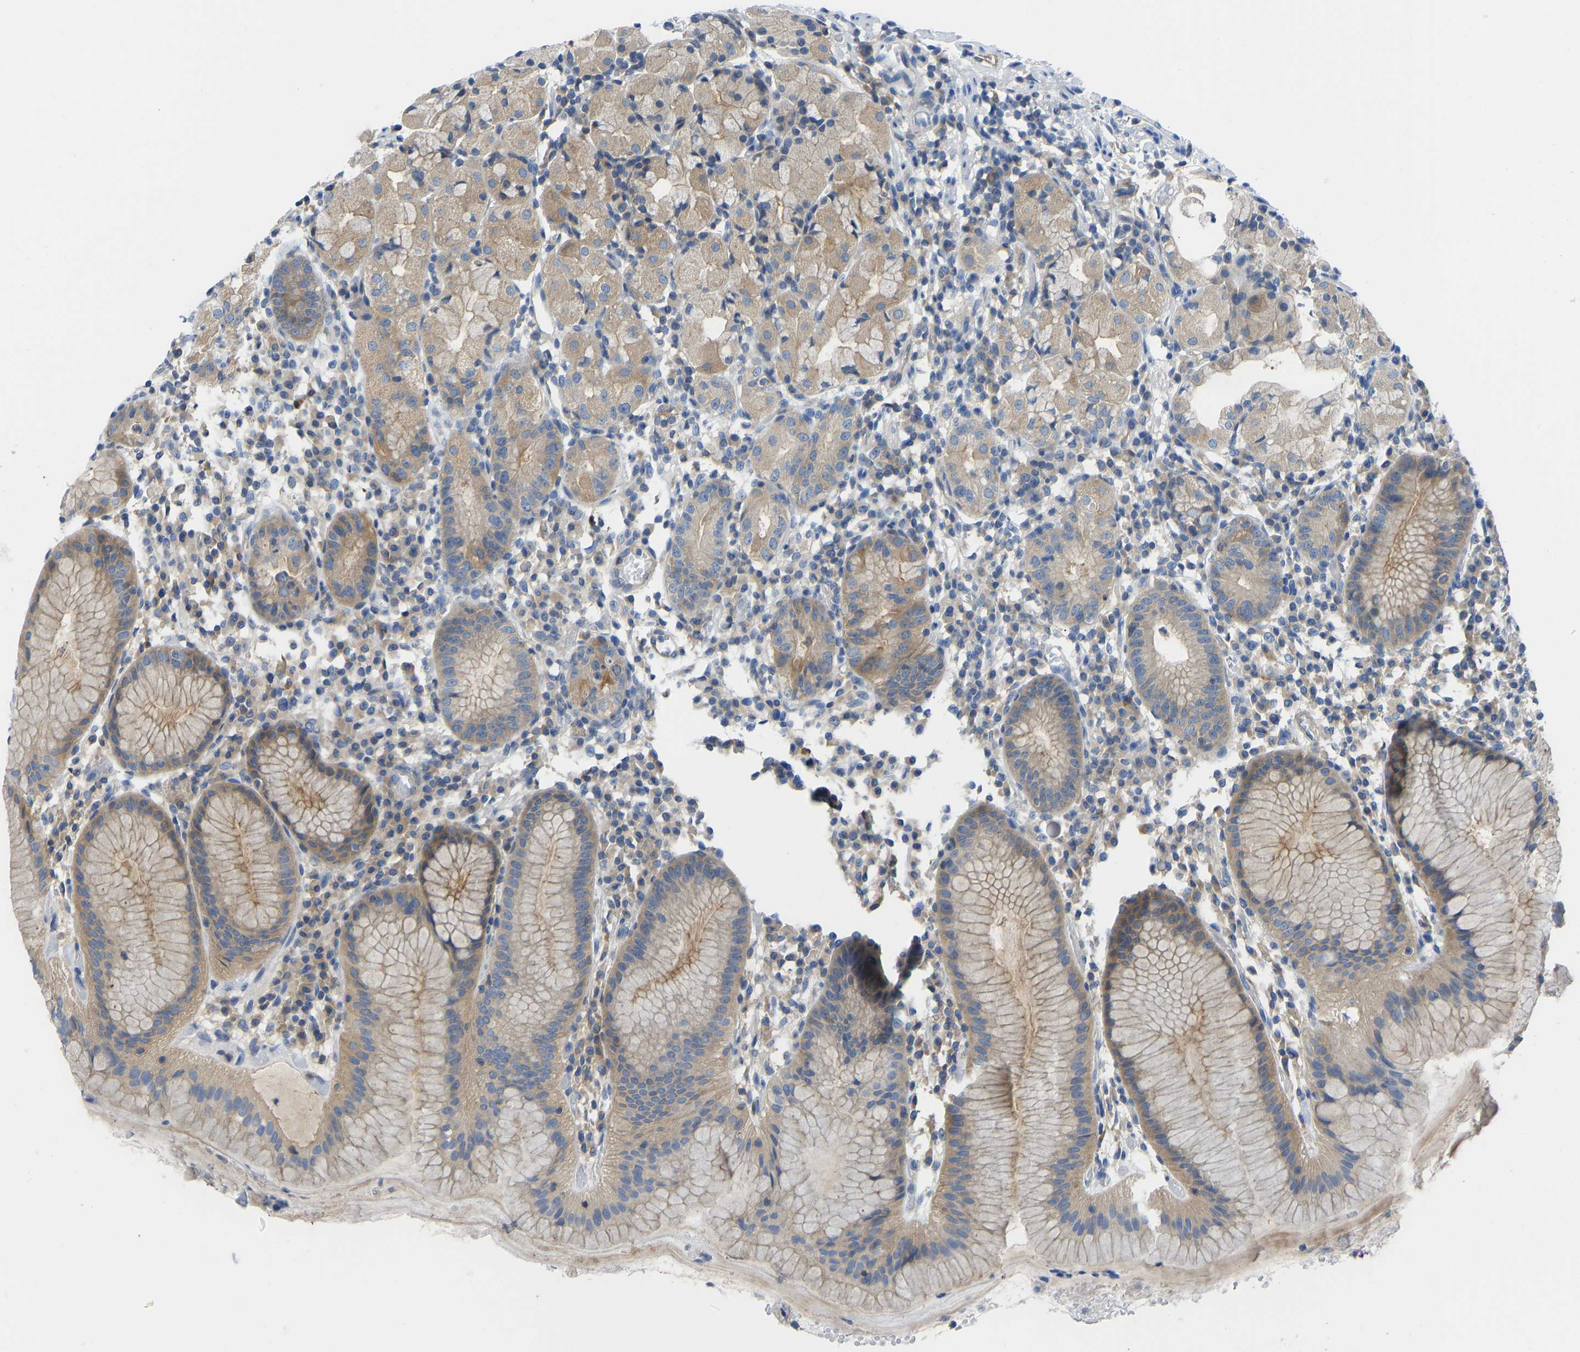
{"staining": {"intensity": "weak", "quantity": ">75%", "location": "cytoplasmic/membranous"}, "tissue": "stomach", "cell_type": "Glandular cells", "image_type": "normal", "snomed": [{"axis": "morphology", "description": "Normal tissue, NOS"}, {"axis": "topography", "description": "Stomach"}, {"axis": "topography", "description": "Stomach, lower"}], "caption": "Immunohistochemistry (IHC) image of normal human stomach stained for a protein (brown), which displays low levels of weak cytoplasmic/membranous expression in about >75% of glandular cells.", "gene": "PPP3CA", "patient": {"sex": "female", "age": 75}}